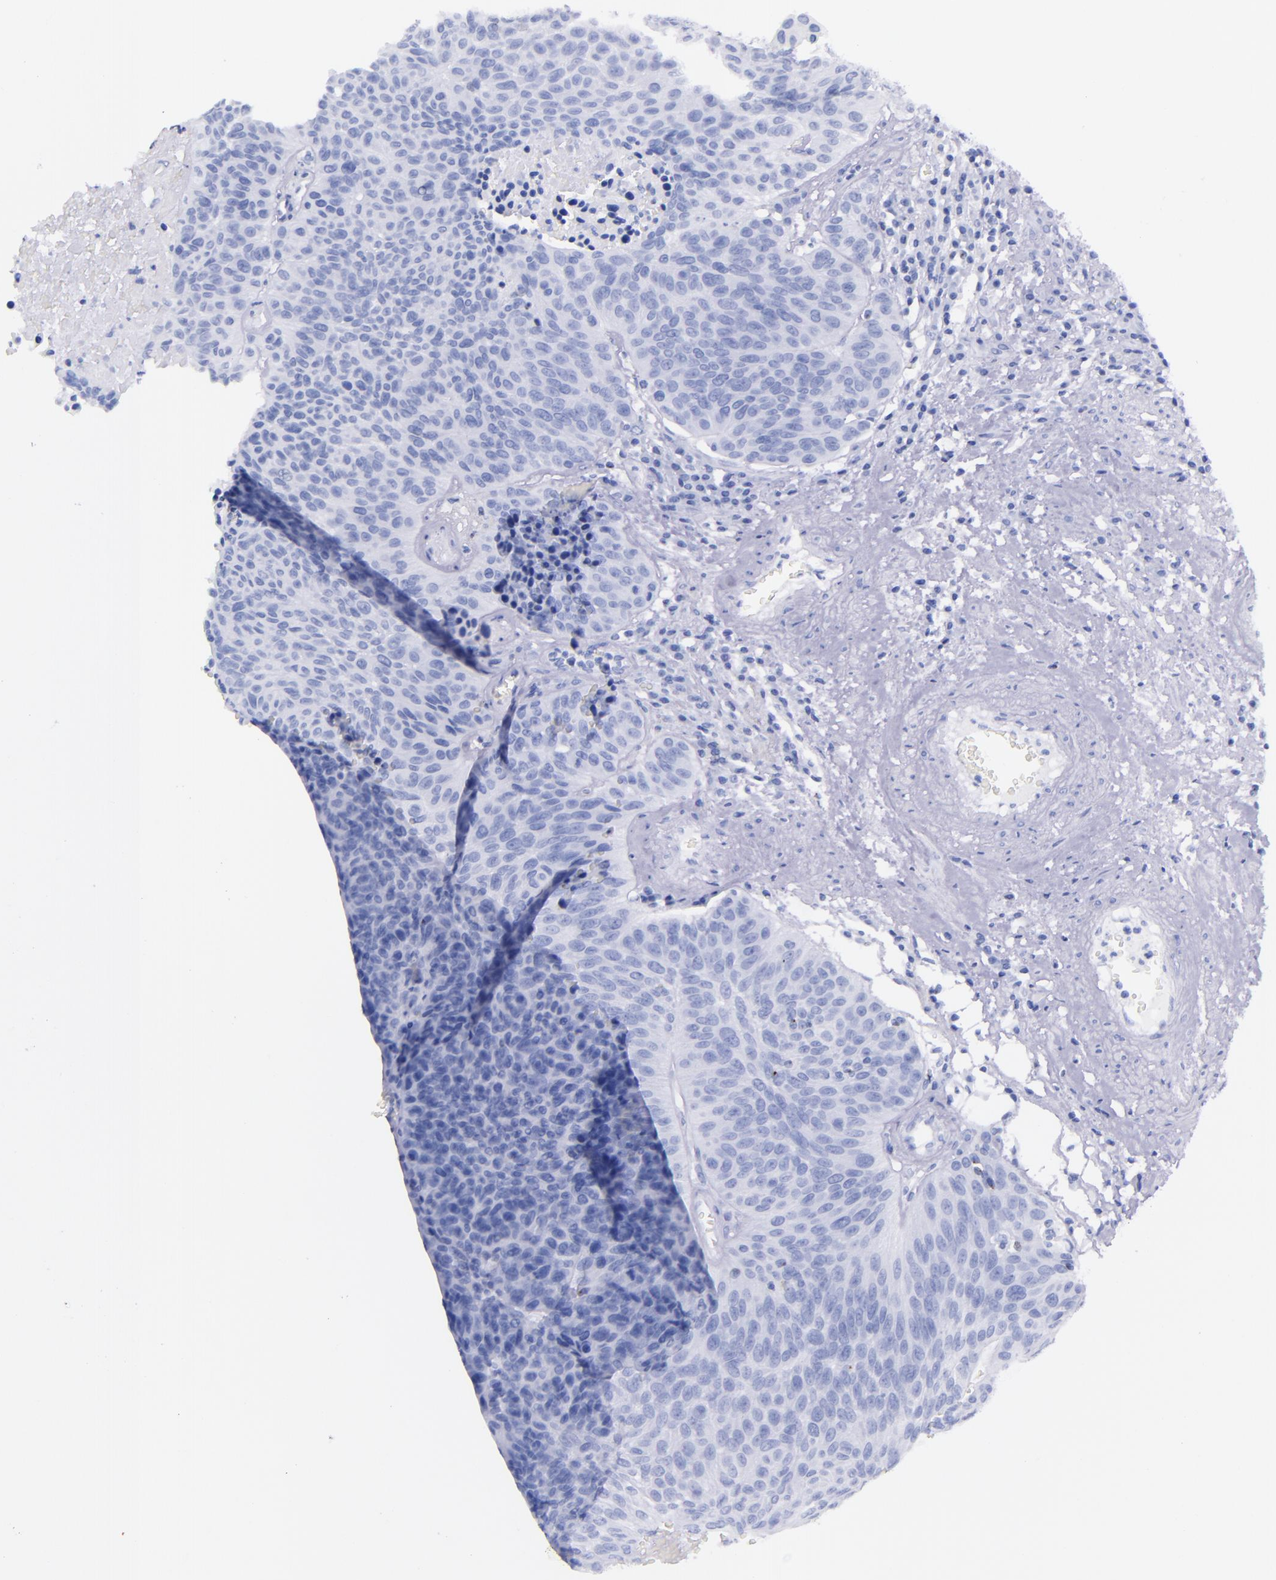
{"staining": {"intensity": "negative", "quantity": "none", "location": "none"}, "tissue": "urothelial cancer", "cell_type": "Tumor cells", "image_type": "cancer", "snomed": [{"axis": "morphology", "description": "Urothelial carcinoma, High grade"}, {"axis": "topography", "description": "Urinary bladder"}], "caption": "Immunohistochemical staining of human high-grade urothelial carcinoma reveals no significant expression in tumor cells.", "gene": "LAG3", "patient": {"sex": "male", "age": 66}}